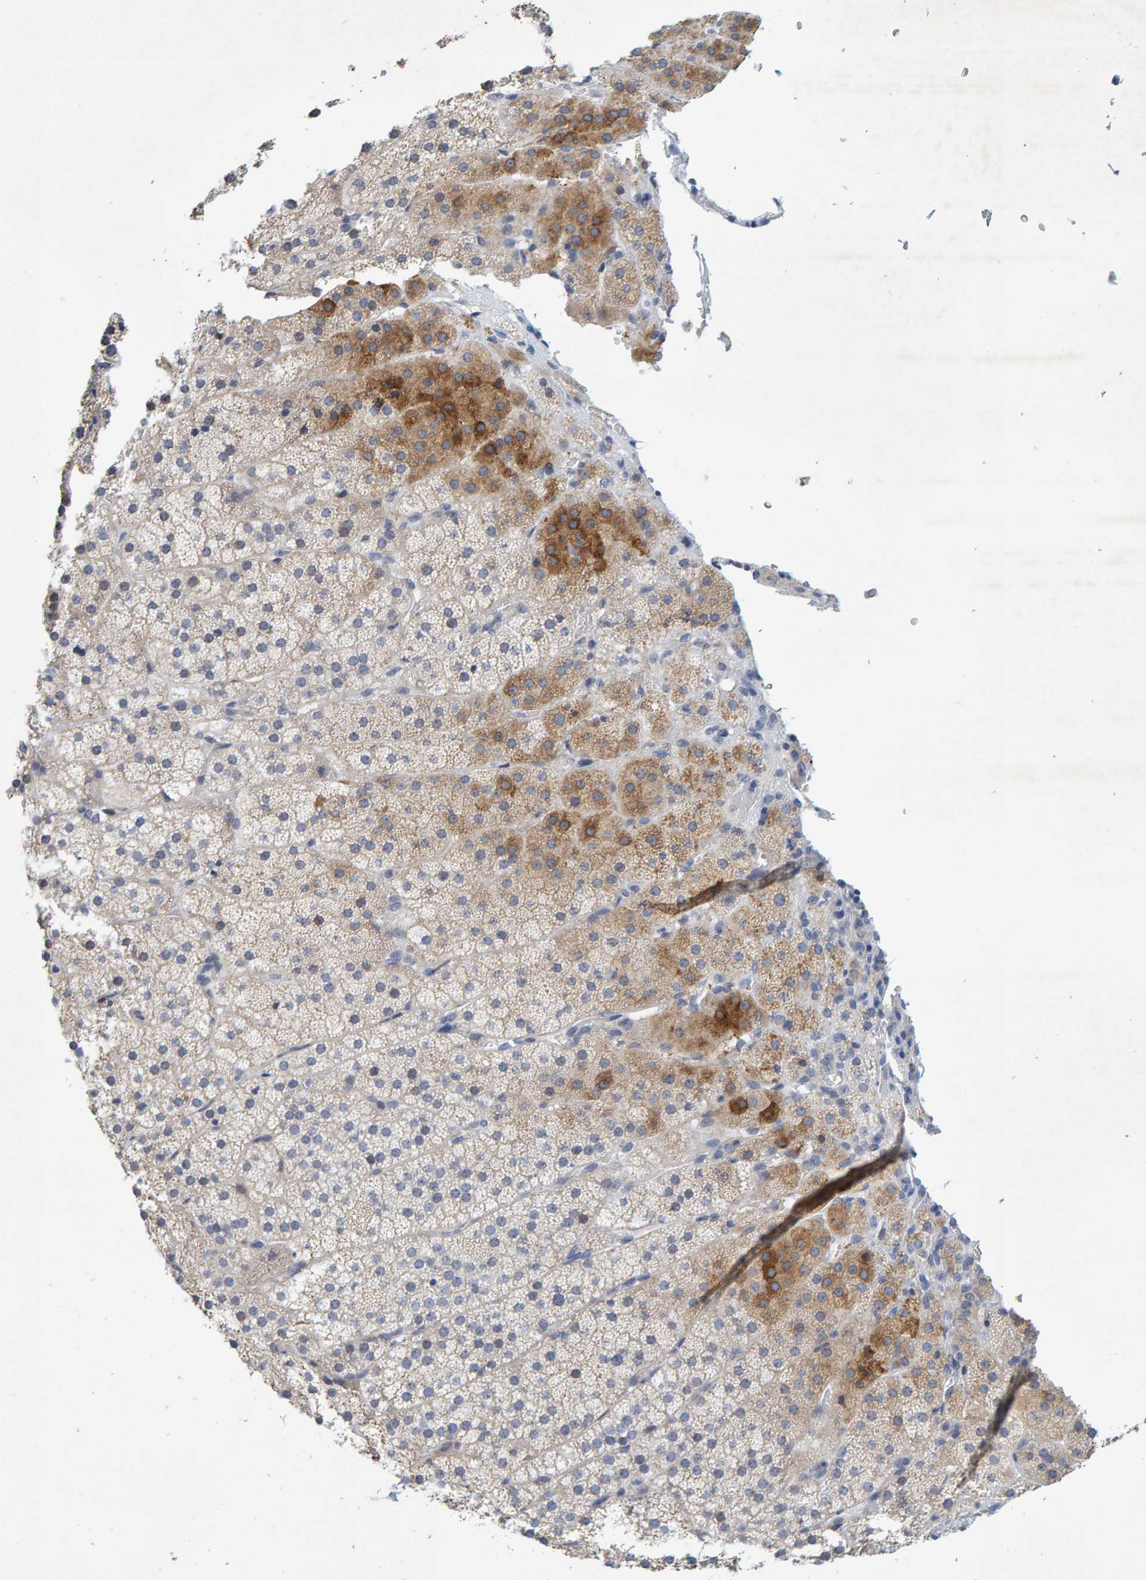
{"staining": {"intensity": "strong", "quantity": "<25%", "location": "cytoplasmic/membranous"}, "tissue": "adrenal gland", "cell_type": "Glandular cells", "image_type": "normal", "snomed": [{"axis": "morphology", "description": "Normal tissue, NOS"}, {"axis": "topography", "description": "Adrenal gland"}], "caption": "DAB immunohistochemical staining of unremarkable human adrenal gland reveals strong cytoplasmic/membranous protein expression in about <25% of glandular cells. (DAB = brown stain, brightfield microscopy at high magnification).", "gene": "ZNF77", "patient": {"sex": "female", "age": 44}}